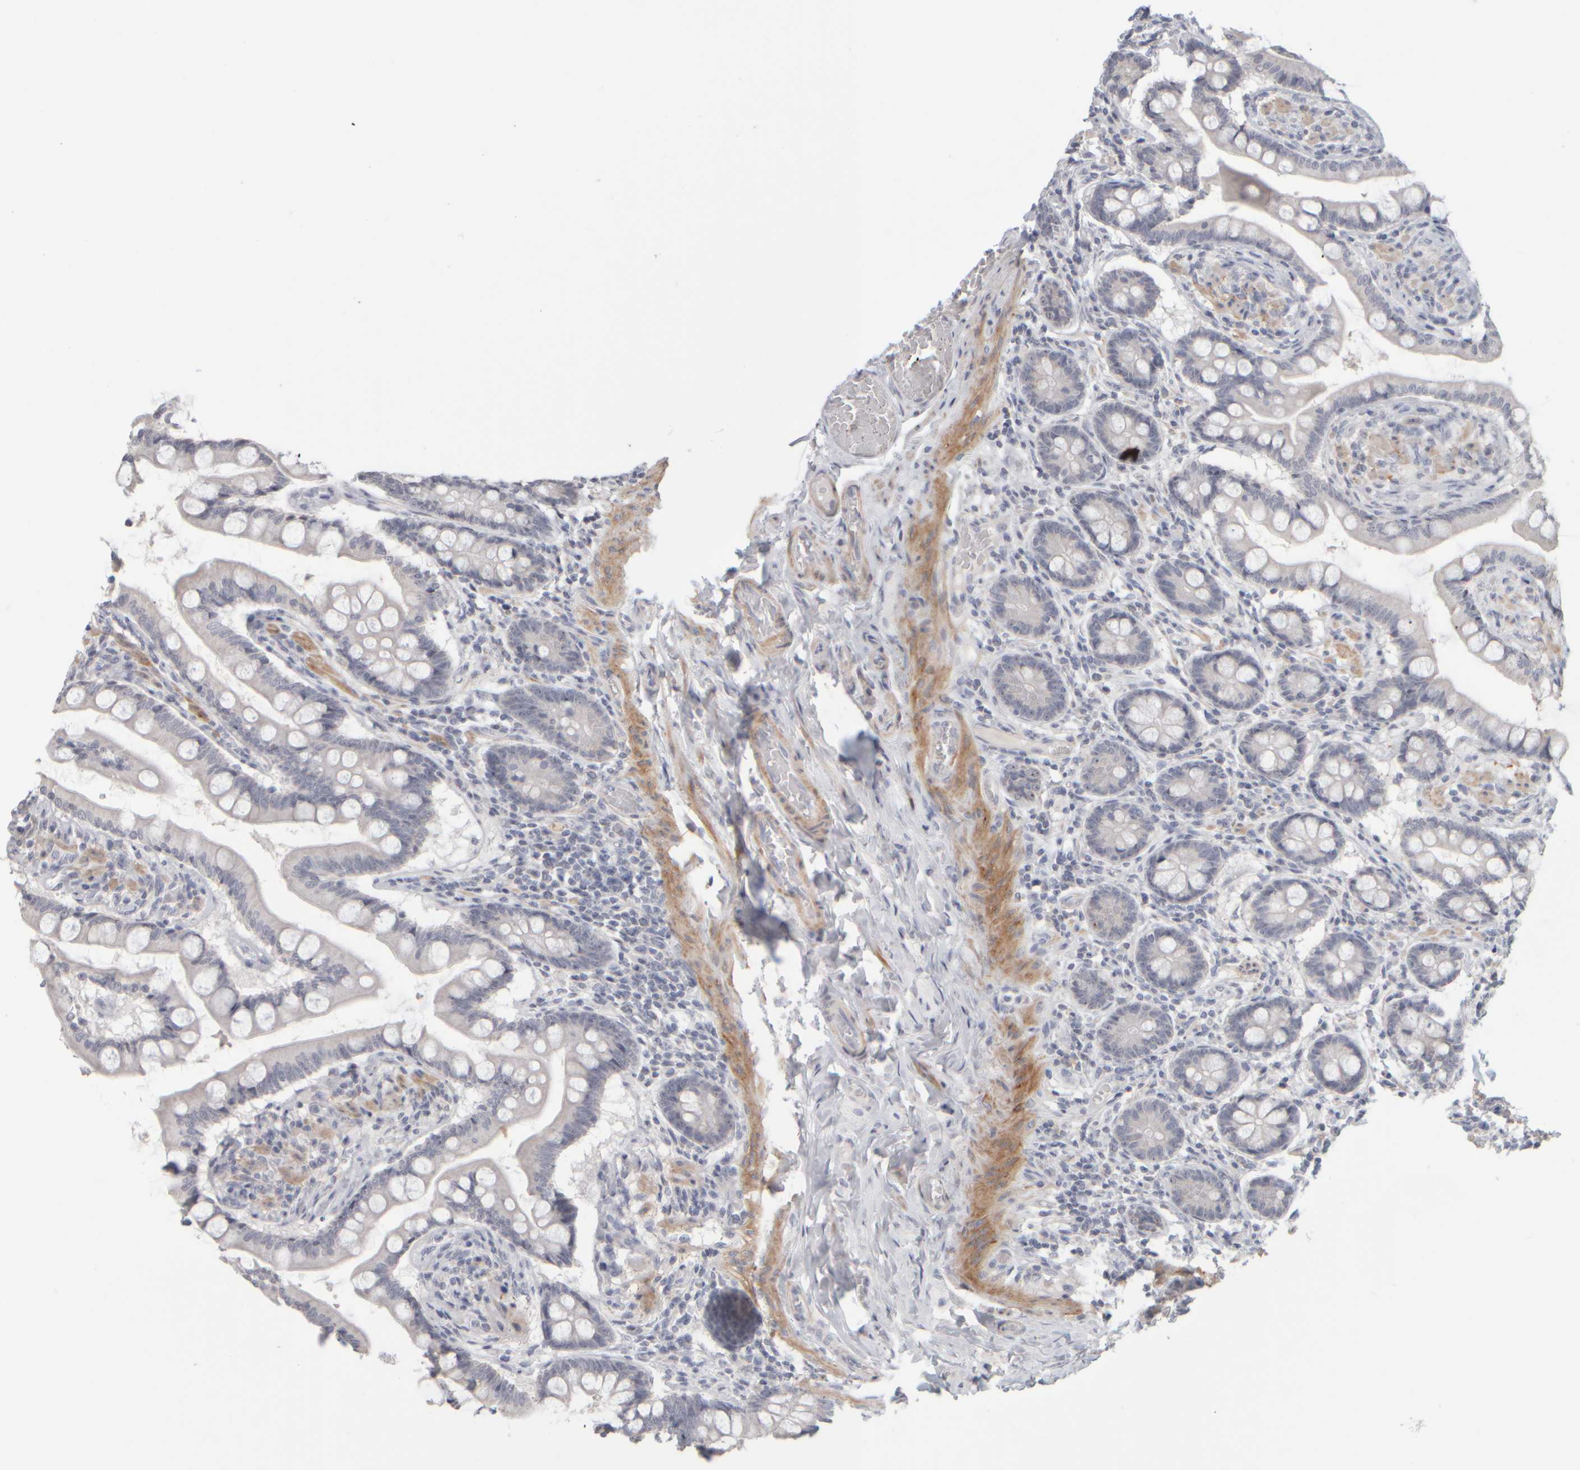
{"staining": {"intensity": "negative", "quantity": "none", "location": "none"}, "tissue": "small intestine", "cell_type": "Glandular cells", "image_type": "normal", "snomed": [{"axis": "morphology", "description": "Normal tissue, NOS"}, {"axis": "topography", "description": "Small intestine"}], "caption": "High power microscopy photomicrograph of an immunohistochemistry micrograph of benign small intestine, revealing no significant staining in glandular cells. (Brightfield microscopy of DAB immunohistochemistry (IHC) at high magnification).", "gene": "DCXR", "patient": {"sex": "male", "age": 41}}